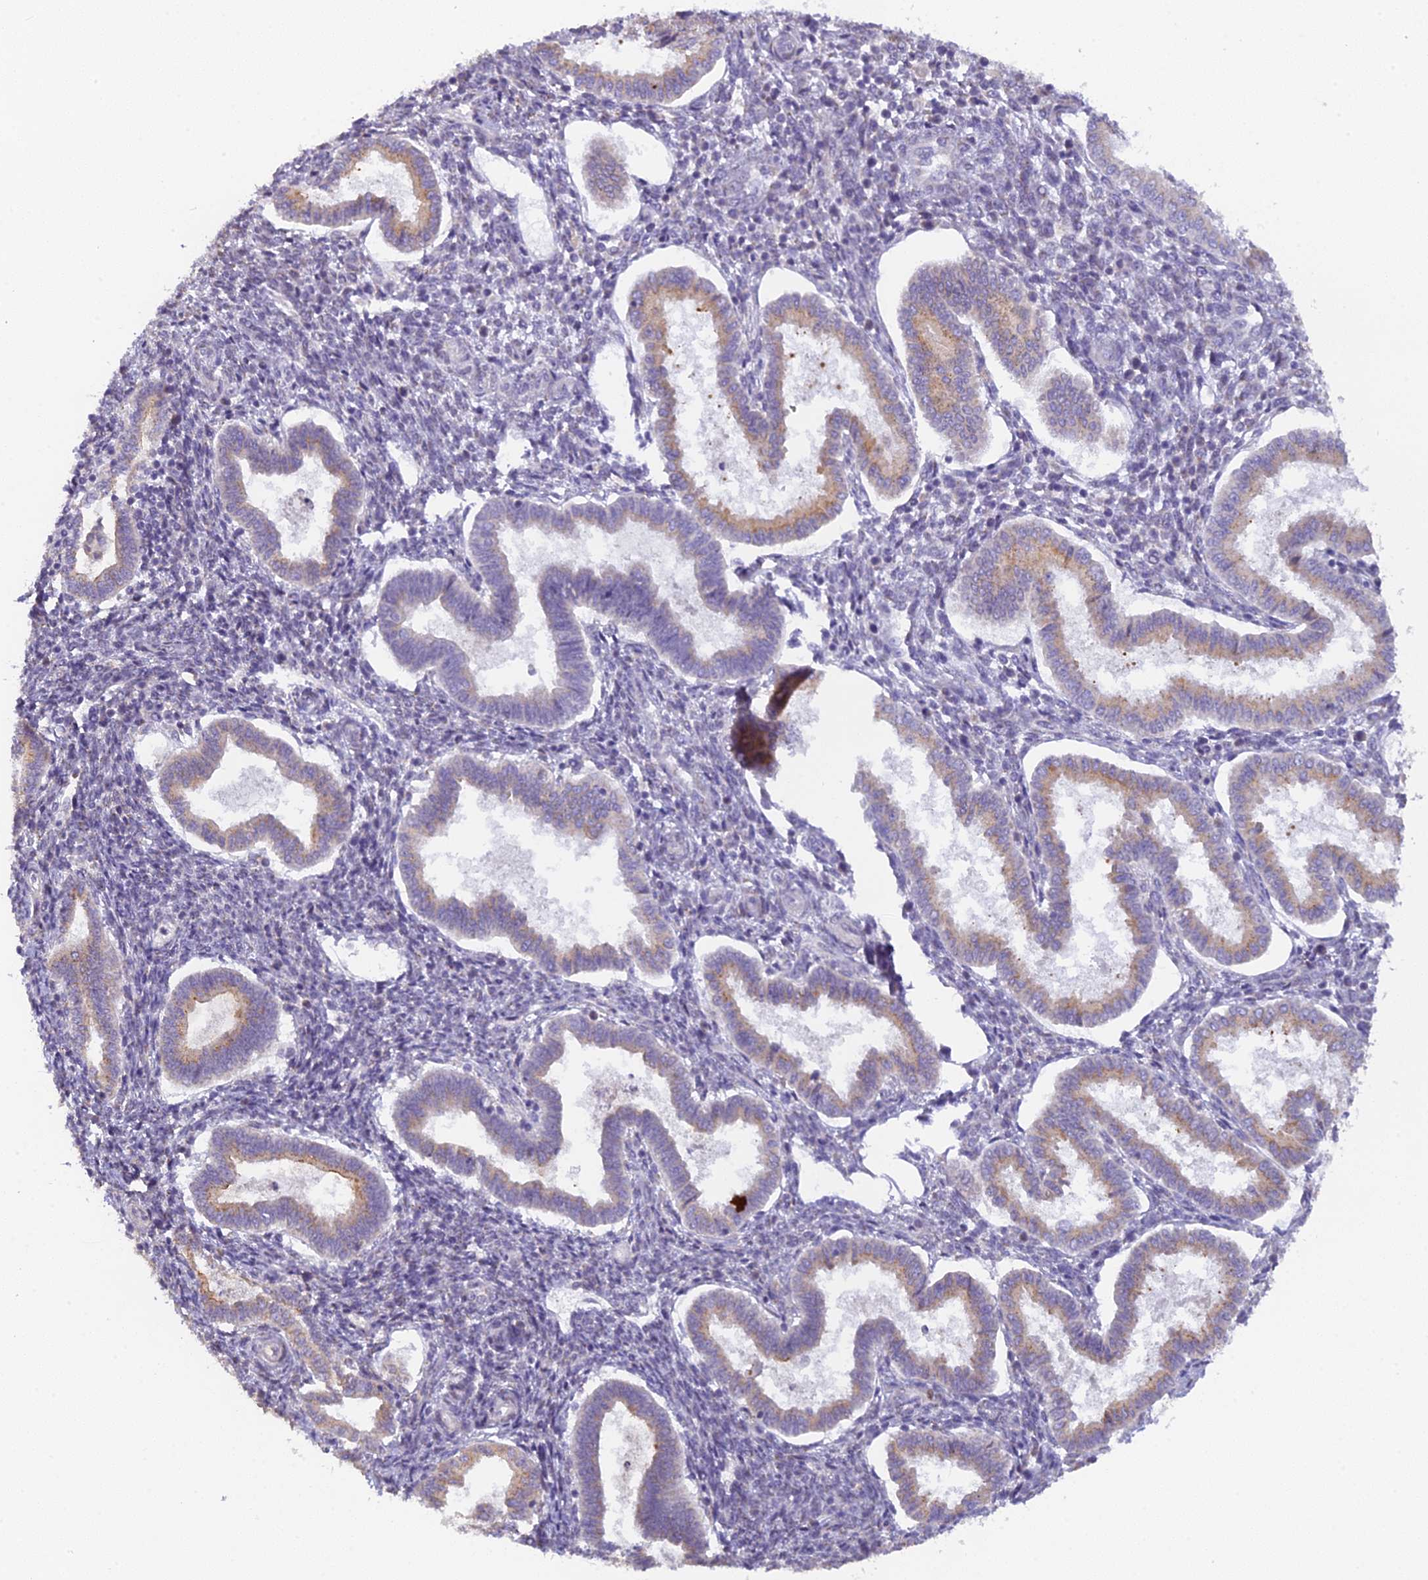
{"staining": {"intensity": "weak", "quantity": "<25%", "location": "cytoplasmic/membranous"}, "tissue": "endometrium", "cell_type": "Cells in endometrial stroma", "image_type": "normal", "snomed": [{"axis": "morphology", "description": "Normal tissue, NOS"}, {"axis": "topography", "description": "Endometrium"}], "caption": "This is an immunohistochemistry (IHC) image of benign human endometrium. There is no positivity in cells in endometrial stroma.", "gene": "SNX17", "patient": {"sex": "female", "age": 24}}